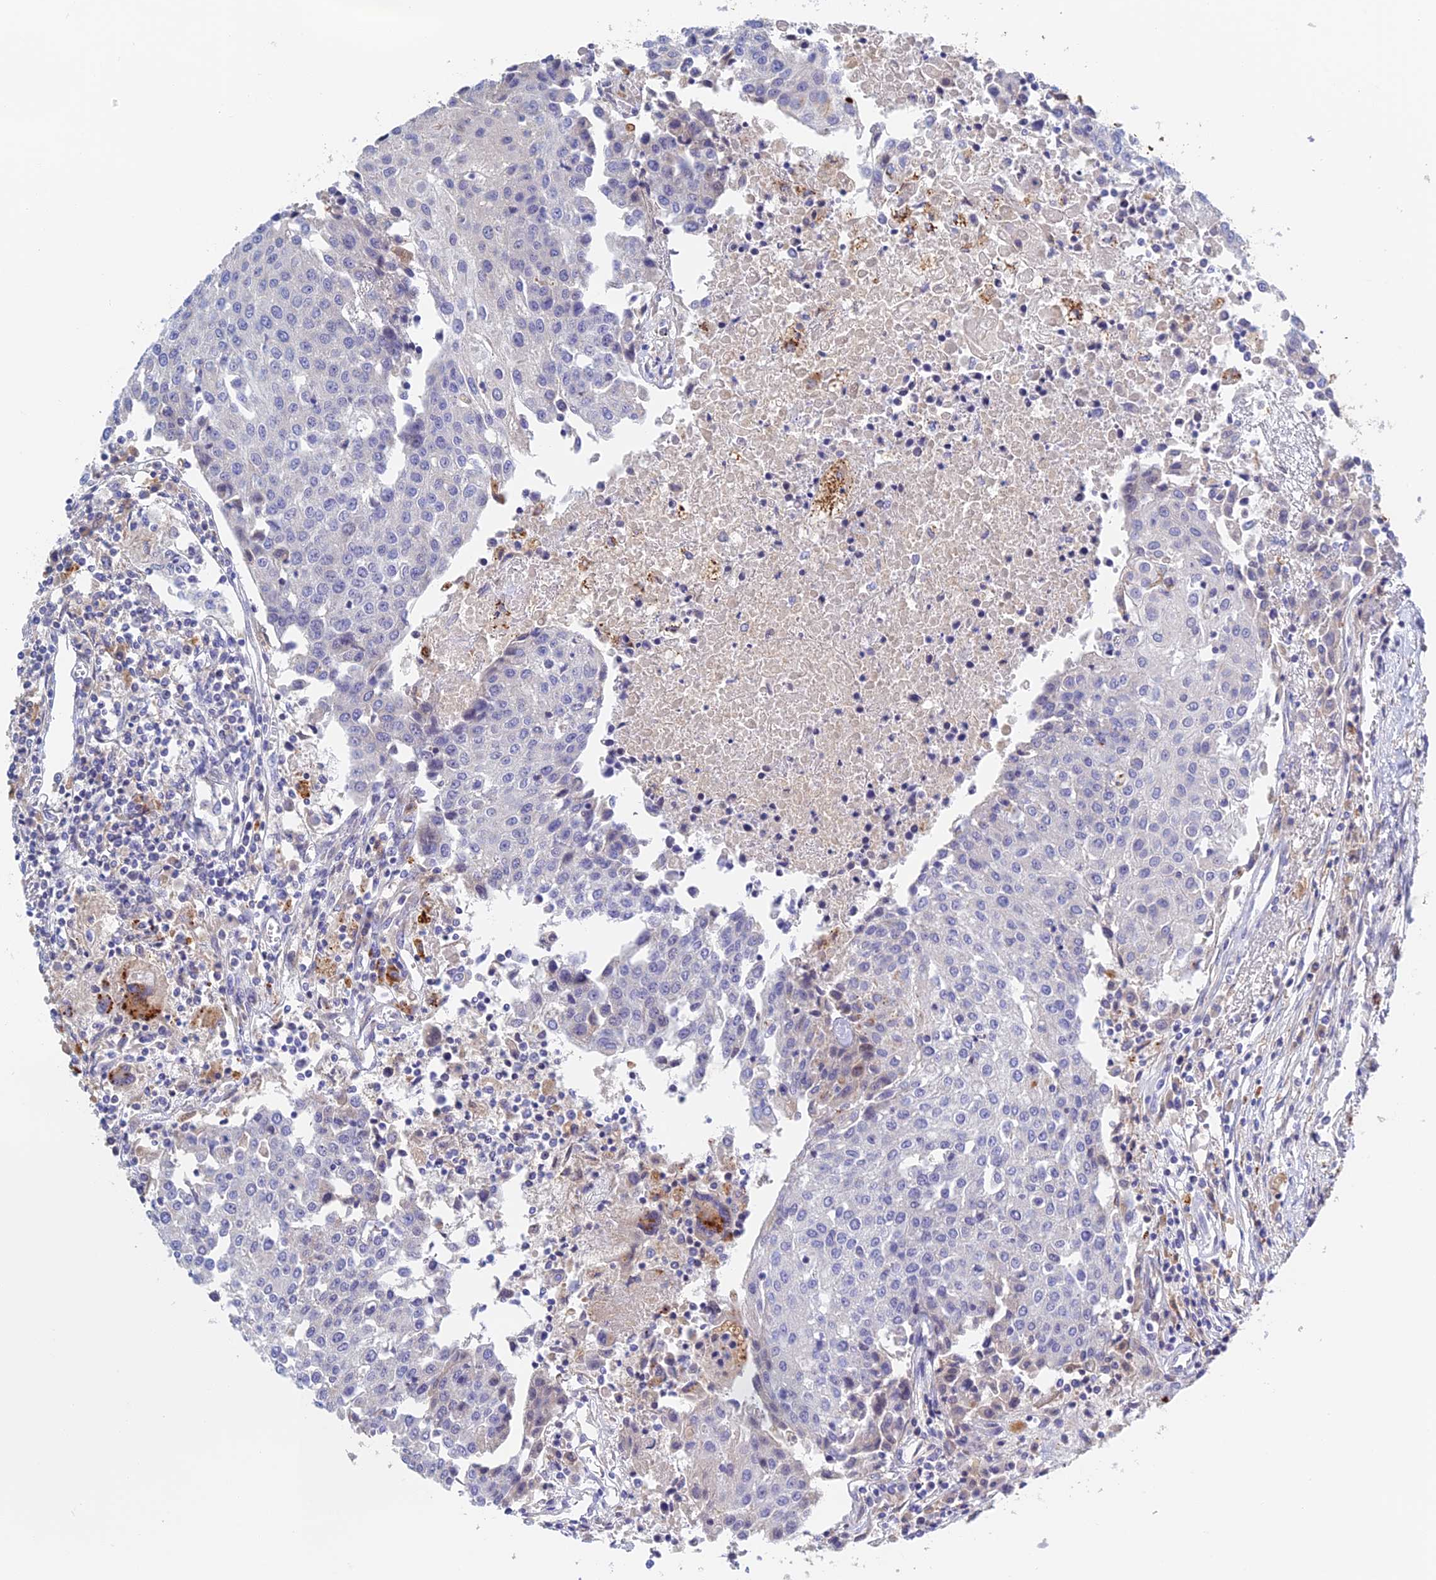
{"staining": {"intensity": "negative", "quantity": "none", "location": "none"}, "tissue": "urothelial cancer", "cell_type": "Tumor cells", "image_type": "cancer", "snomed": [{"axis": "morphology", "description": "Urothelial carcinoma, High grade"}, {"axis": "topography", "description": "Urinary bladder"}], "caption": "Urothelial carcinoma (high-grade) stained for a protein using IHC demonstrates no expression tumor cells.", "gene": "RPGRIP1L", "patient": {"sex": "female", "age": 85}}